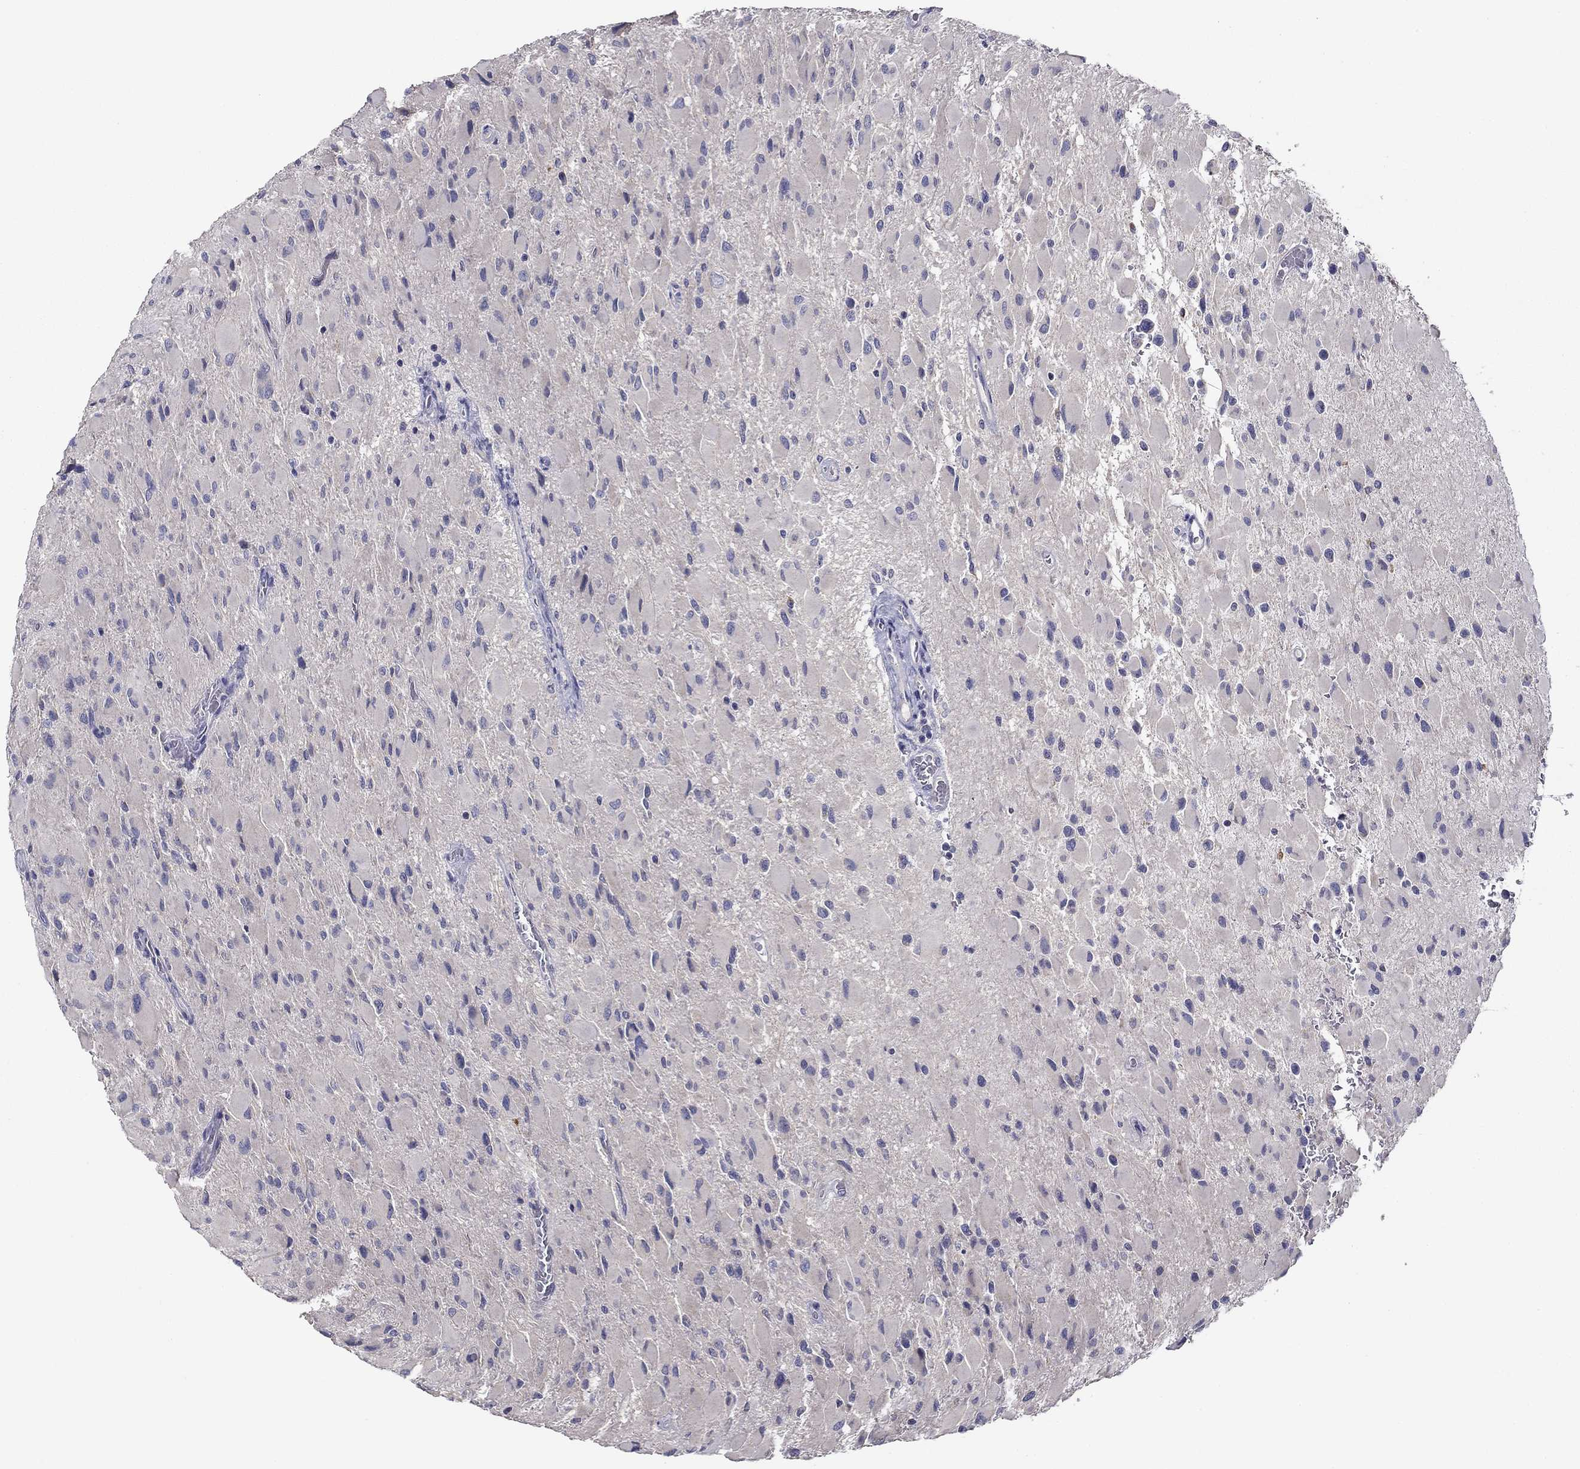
{"staining": {"intensity": "negative", "quantity": "none", "location": "none"}, "tissue": "glioma", "cell_type": "Tumor cells", "image_type": "cancer", "snomed": [{"axis": "morphology", "description": "Glioma, malignant, High grade"}, {"axis": "topography", "description": "Cerebral cortex"}], "caption": "DAB immunohistochemical staining of glioma shows no significant expression in tumor cells.", "gene": "SPATA7", "patient": {"sex": "female", "age": 36}}